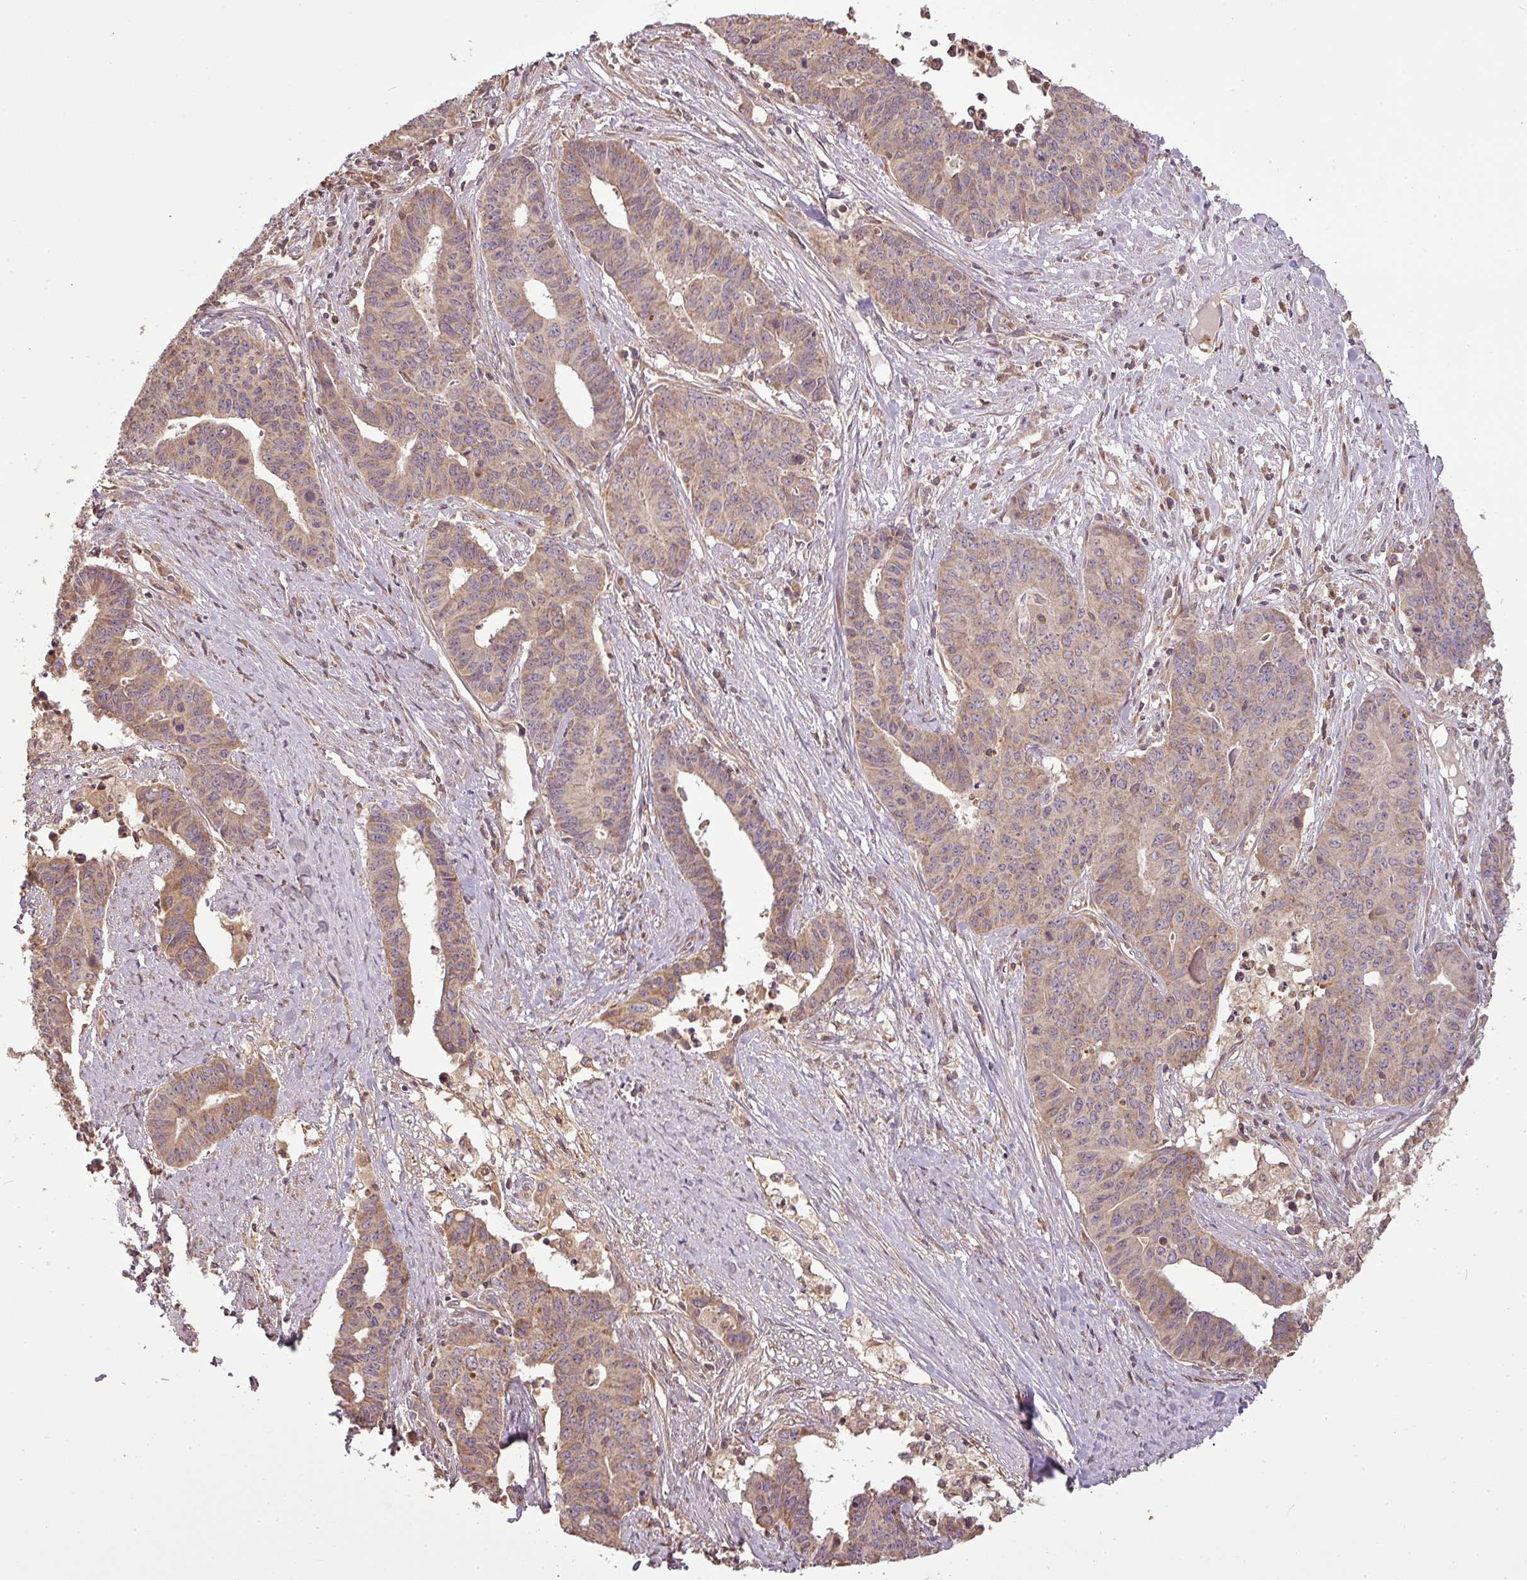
{"staining": {"intensity": "weak", "quantity": "25%-75%", "location": "cytoplasmic/membranous"}, "tissue": "endometrial cancer", "cell_type": "Tumor cells", "image_type": "cancer", "snomed": [{"axis": "morphology", "description": "Adenocarcinoma, NOS"}, {"axis": "topography", "description": "Endometrium"}], "caption": "IHC micrograph of neoplastic tissue: endometrial cancer (adenocarcinoma) stained using IHC shows low levels of weak protein expression localized specifically in the cytoplasmic/membranous of tumor cells, appearing as a cytoplasmic/membranous brown color.", "gene": "FAIM", "patient": {"sex": "female", "age": 59}}